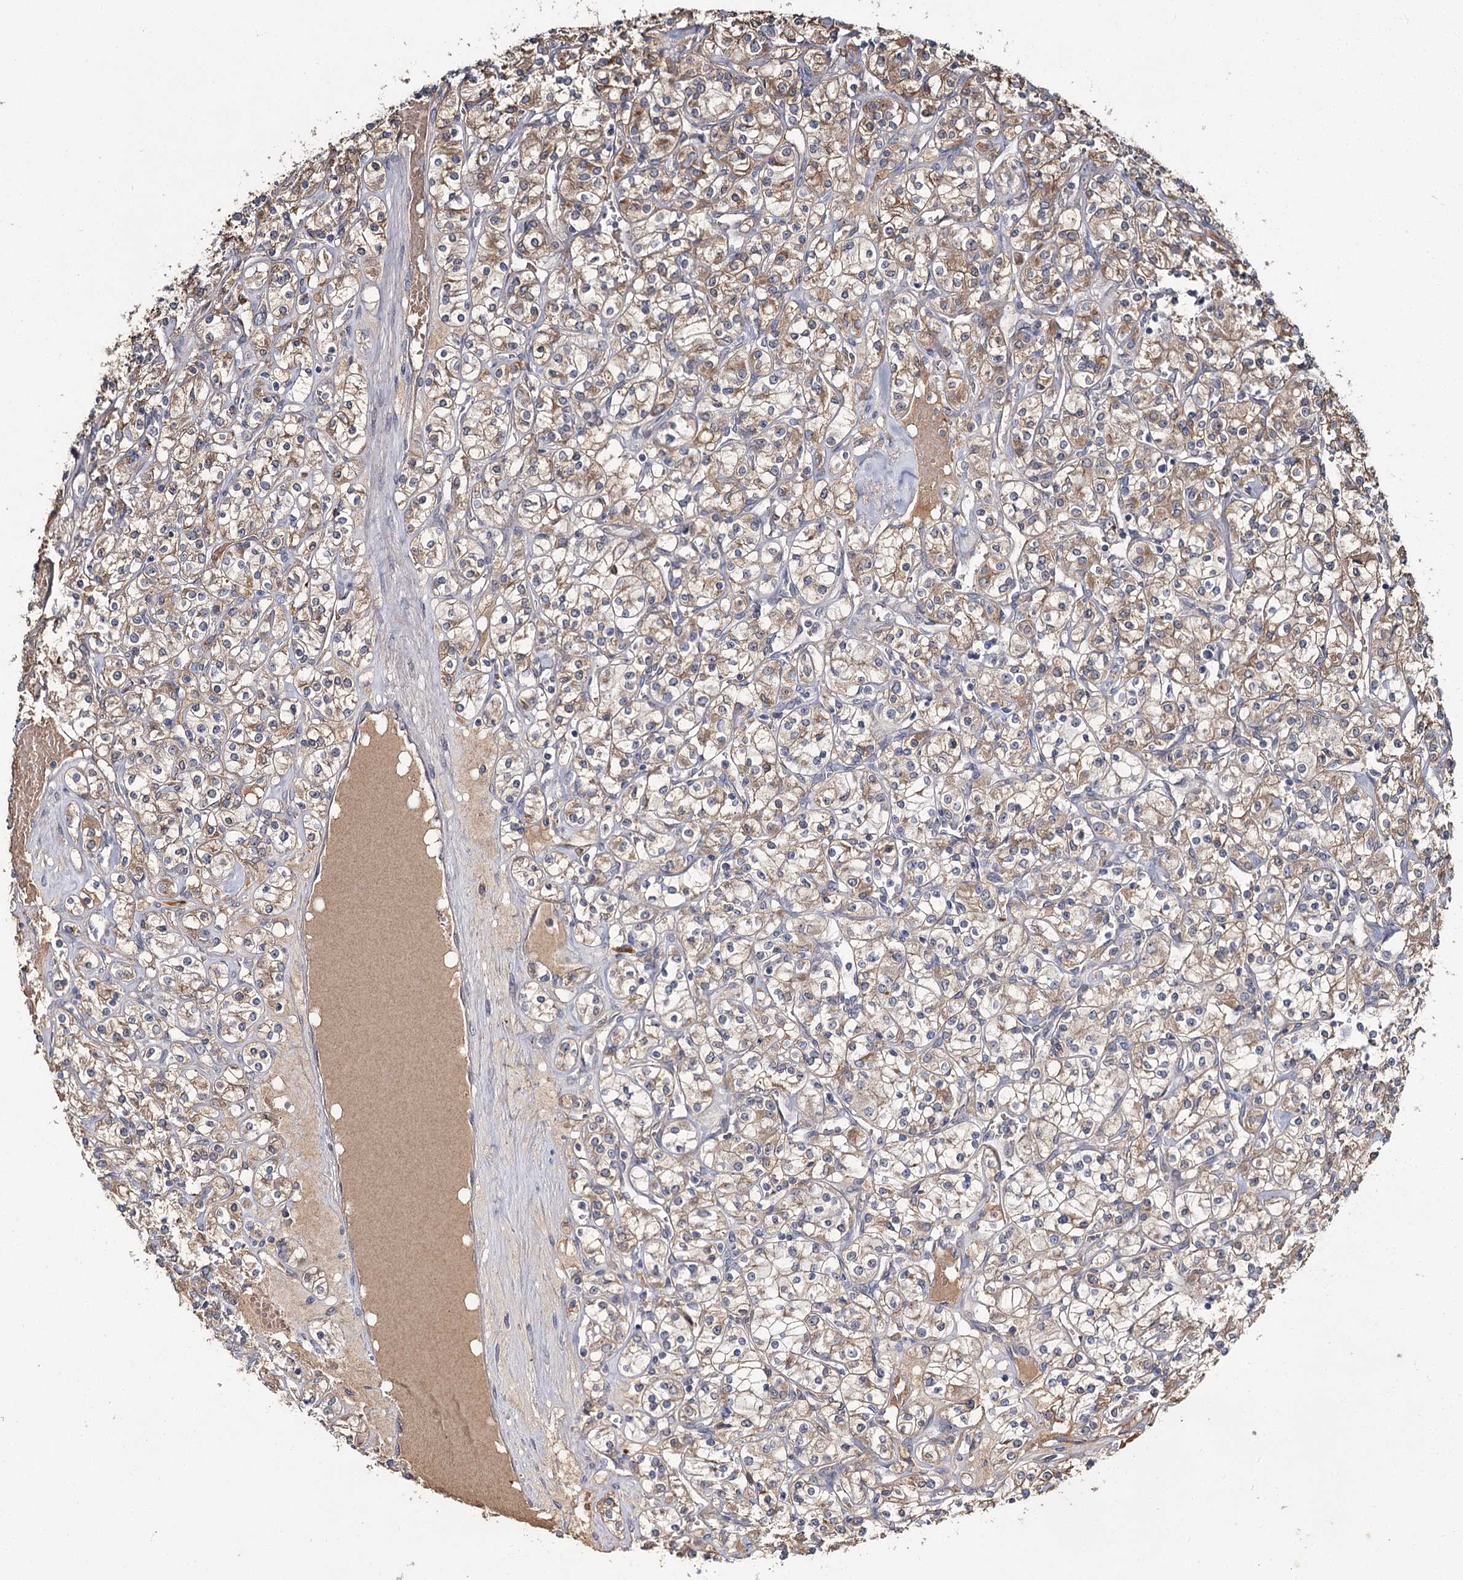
{"staining": {"intensity": "moderate", "quantity": "25%-75%", "location": "cytoplasmic/membranous"}, "tissue": "renal cancer", "cell_type": "Tumor cells", "image_type": "cancer", "snomed": [{"axis": "morphology", "description": "Adenocarcinoma, NOS"}, {"axis": "topography", "description": "Kidney"}], "caption": "Immunohistochemical staining of adenocarcinoma (renal) exhibits moderate cytoplasmic/membranous protein expression in about 25%-75% of tumor cells.", "gene": "MFN1", "patient": {"sex": "male", "age": 77}}